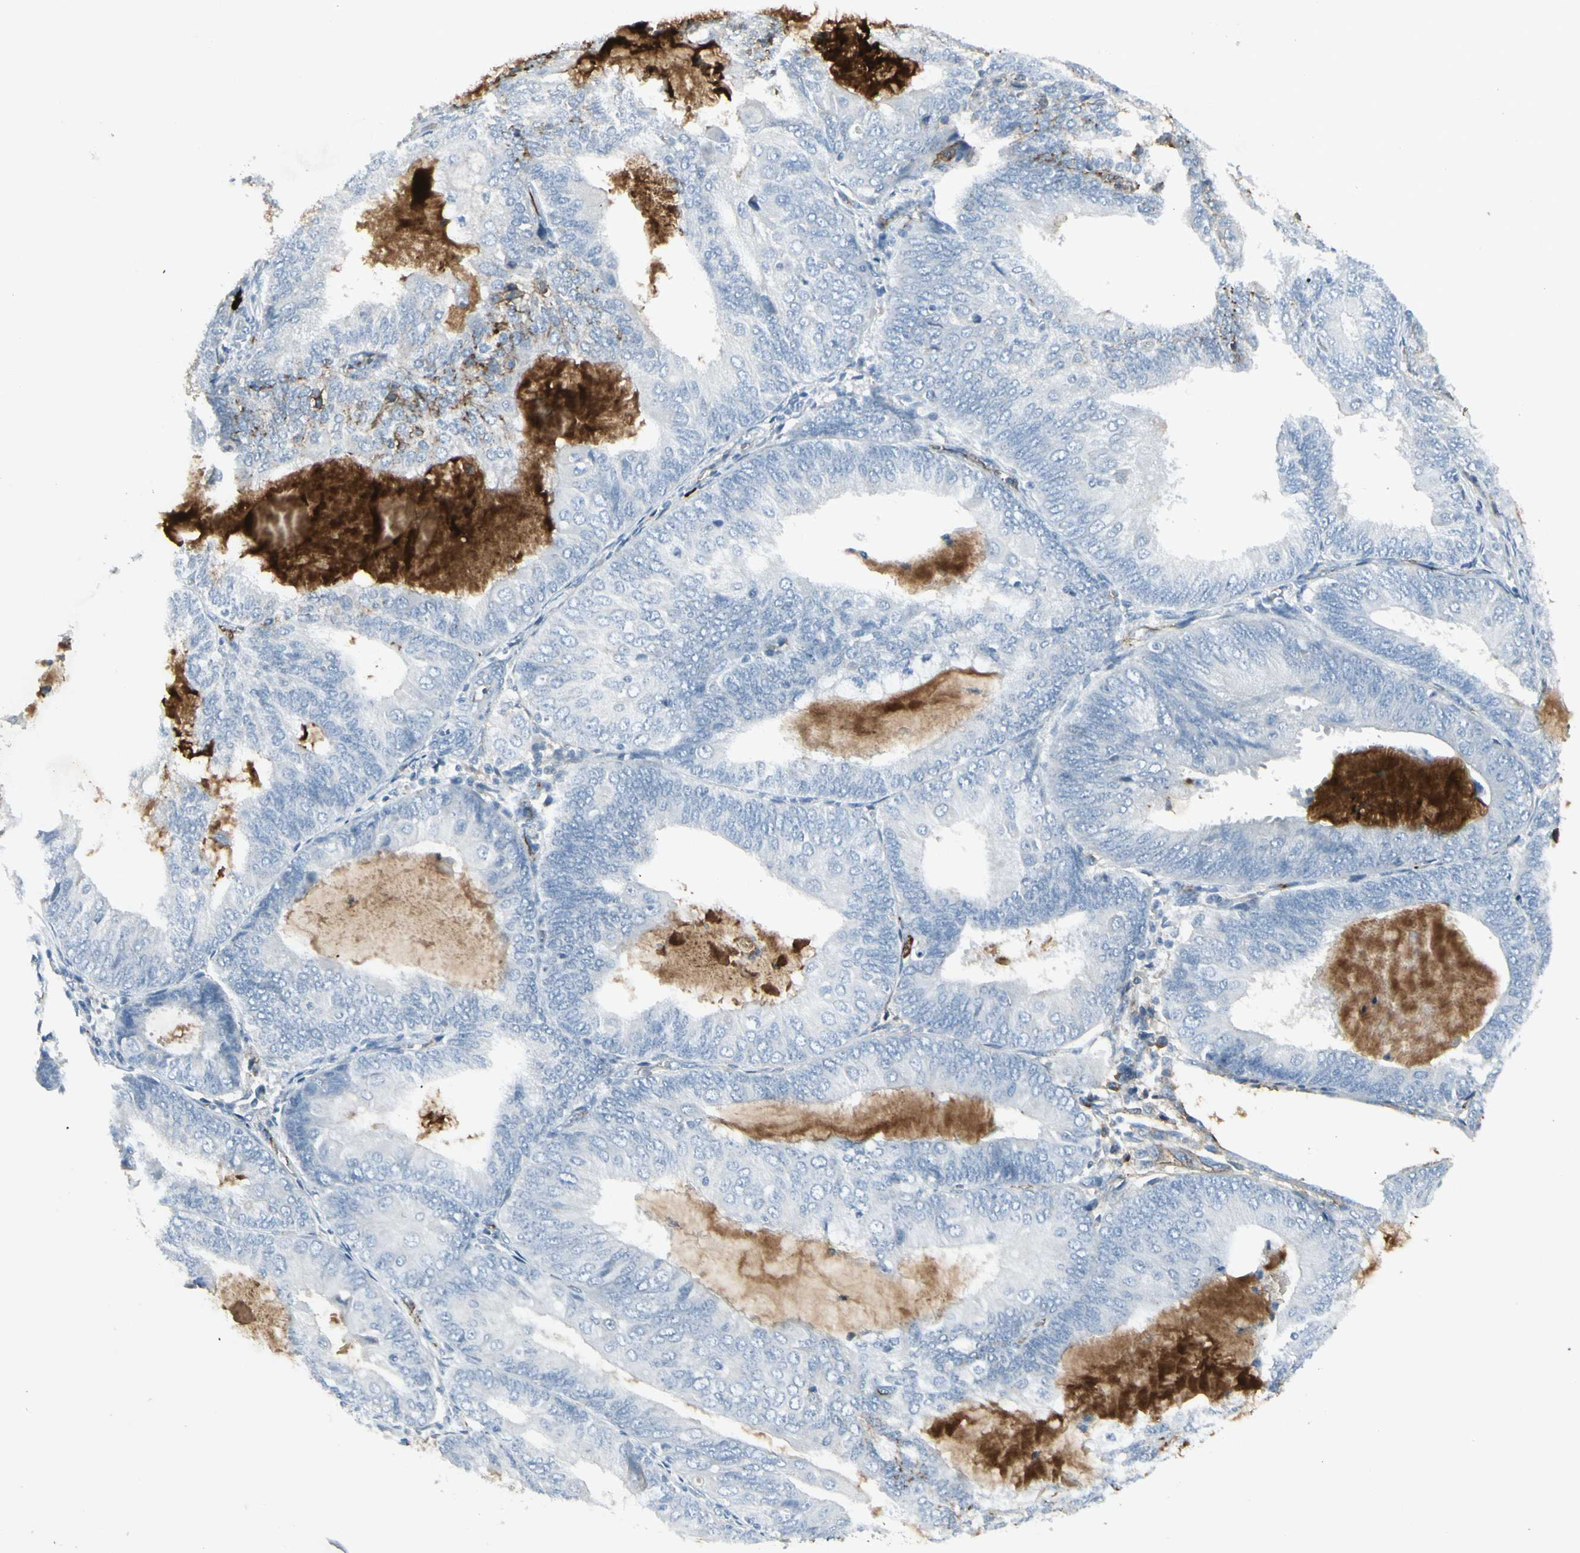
{"staining": {"intensity": "moderate", "quantity": "<25%", "location": "cytoplasmic/membranous"}, "tissue": "endometrial cancer", "cell_type": "Tumor cells", "image_type": "cancer", "snomed": [{"axis": "morphology", "description": "Adenocarcinoma, NOS"}, {"axis": "topography", "description": "Endometrium"}], "caption": "Protein staining reveals moderate cytoplasmic/membranous expression in about <25% of tumor cells in endometrial cancer (adenocarcinoma).", "gene": "IGHM", "patient": {"sex": "female", "age": 81}}